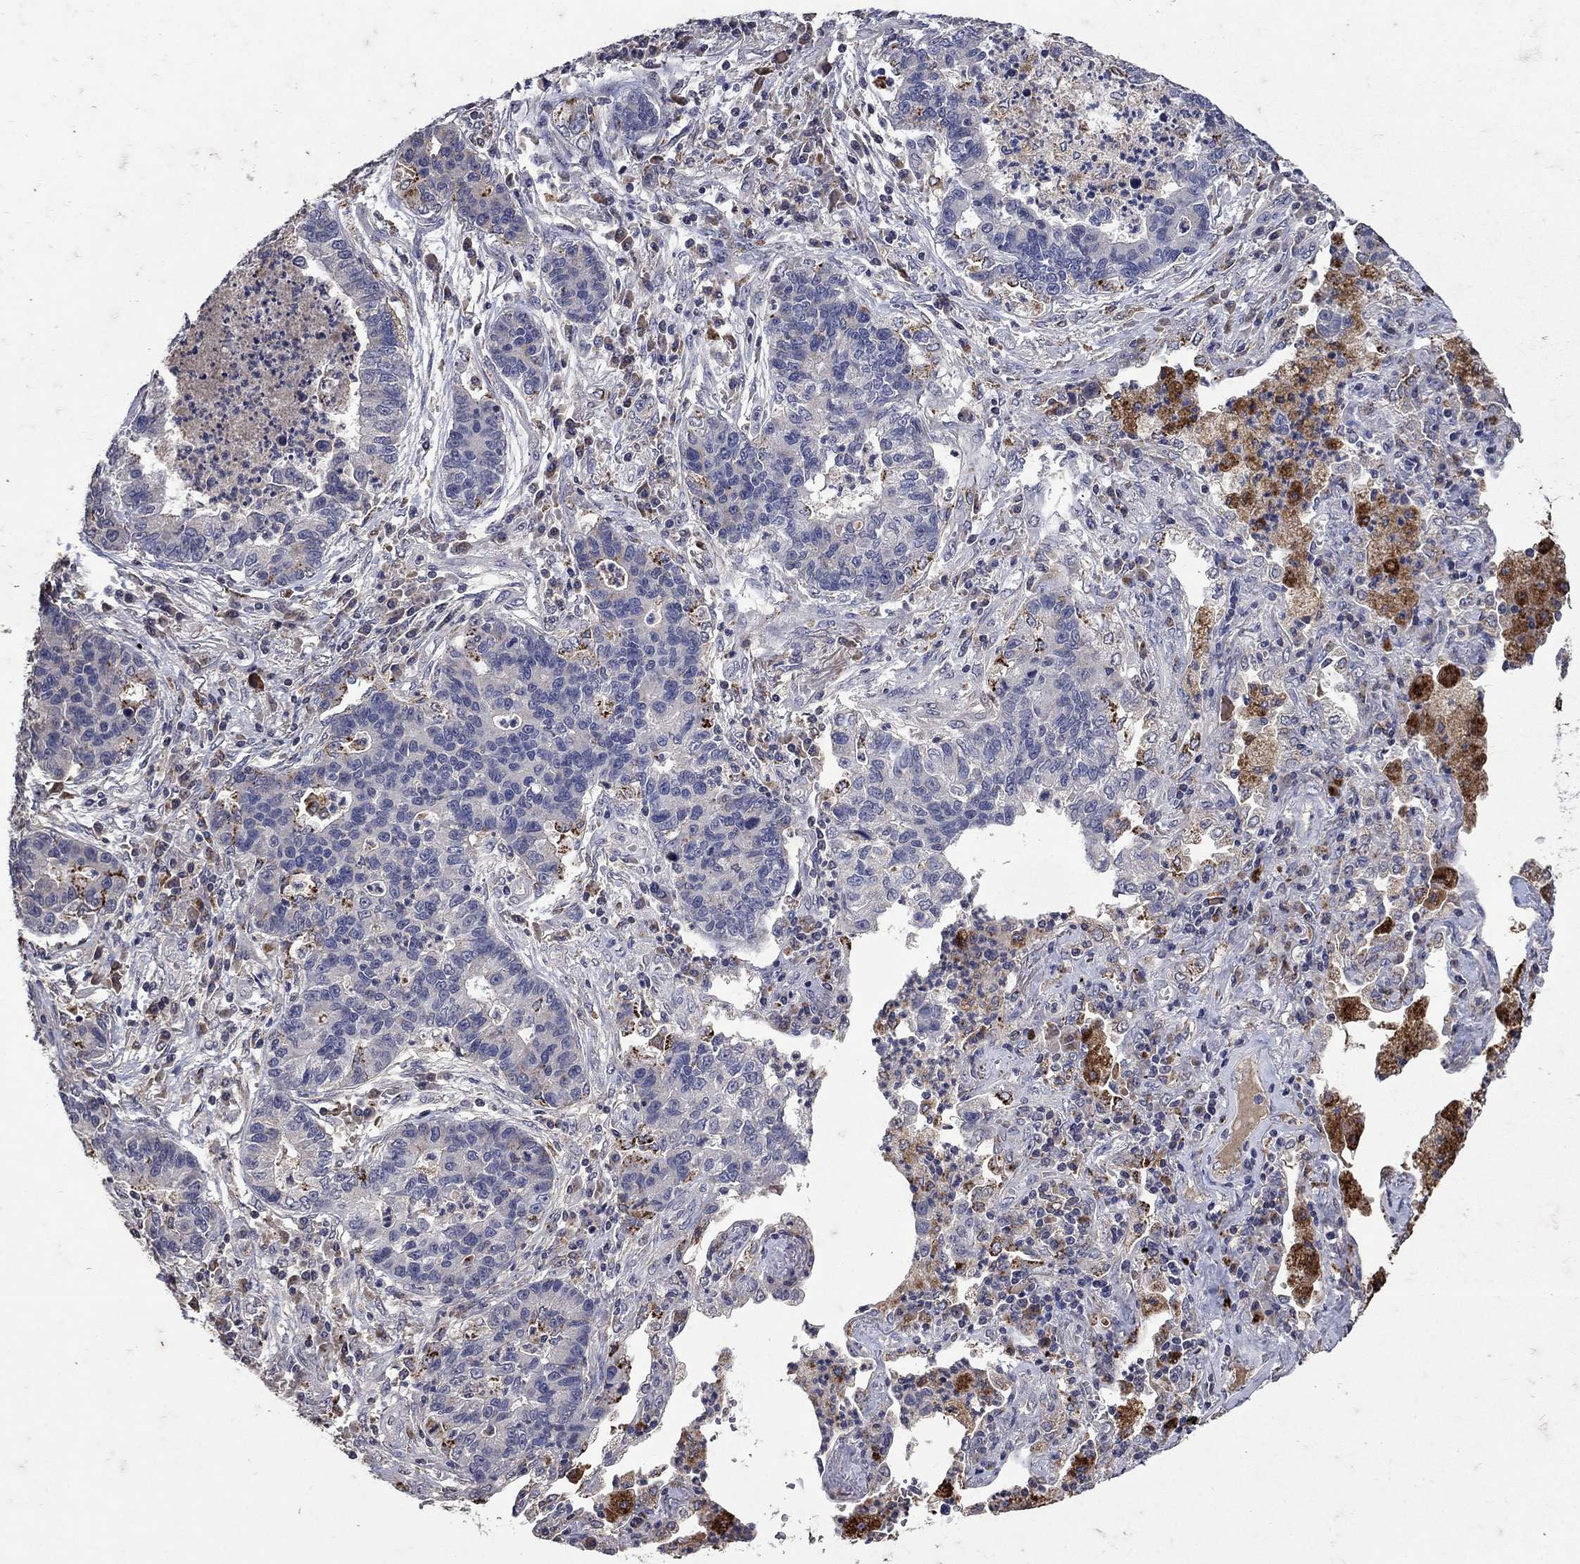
{"staining": {"intensity": "negative", "quantity": "none", "location": "none"}, "tissue": "lung cancer", "cell_type": "Tumor cells", "image_type": "cancer", "snomed": [{"axis": "morphology", "description": "Adenocarcinoma, NOS"}, {"axis": "topography", "description": "Lung"}], "caption": "Tumor cells show no significant positivity in adenocarcinoma (lung).", "gene": "NPC2", "patient": {"sex": "female", "age": 57}}